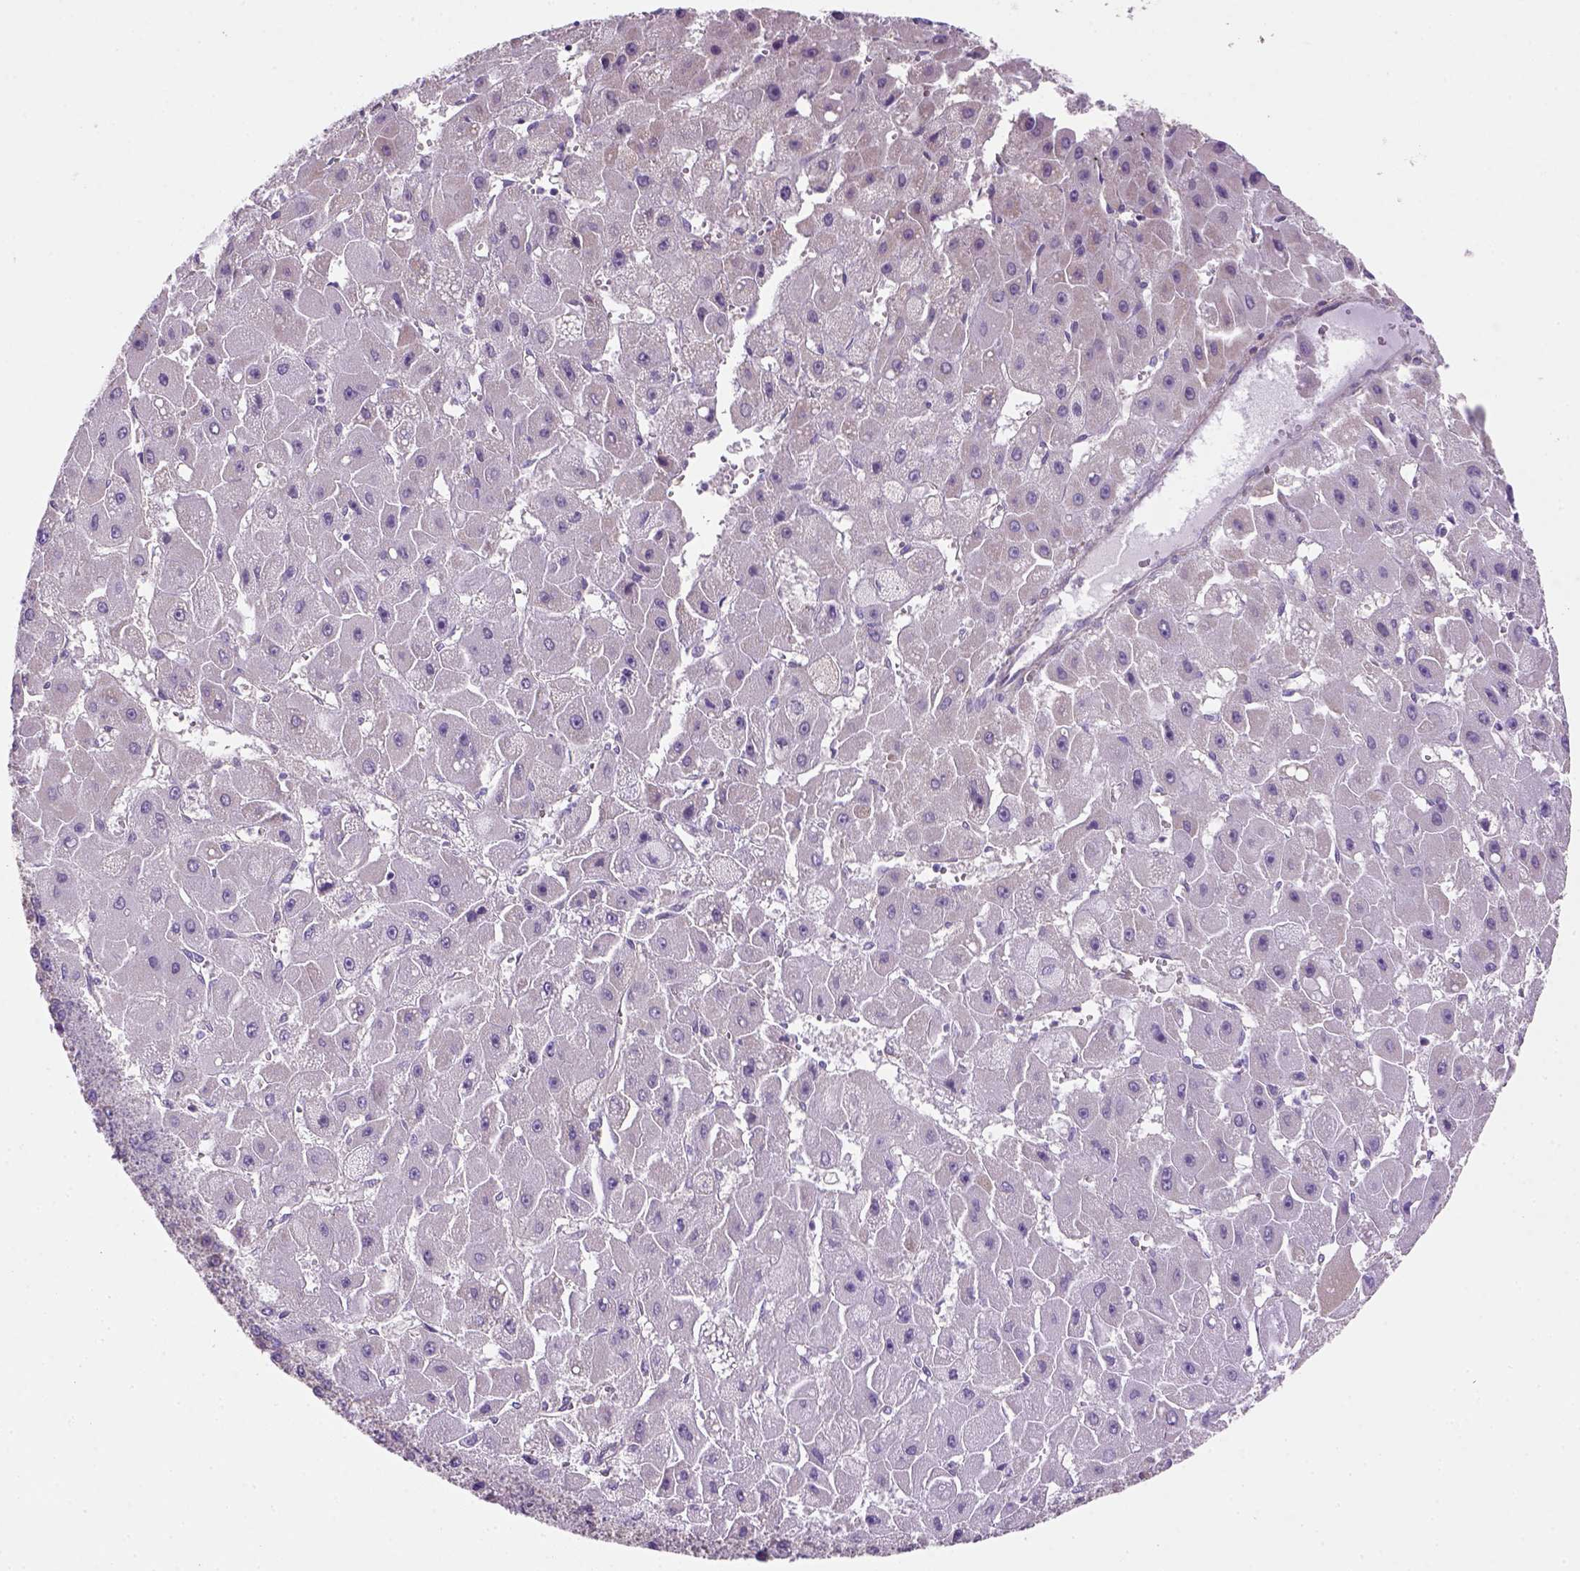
{"staining": {"intensity": "negative", "quantity": "none", "location": "none"}, "tissue": "liver cancer", "cell_type": "Tumor cells", "image_type": "cancer", "snomed": [{"axis": "morphology", "description": "Carcinoma, Hepatocellular, NOS"}, {"axis": "topography", "description": "Liver"}], "caption": "Micrograph shows no significant protein staining in tumor cells of hepatocellular carcinoma (liver). (DAB IHC, high magnification).", "gene": "HTRA1", "patient": {"sex": "female", "age": 25}}